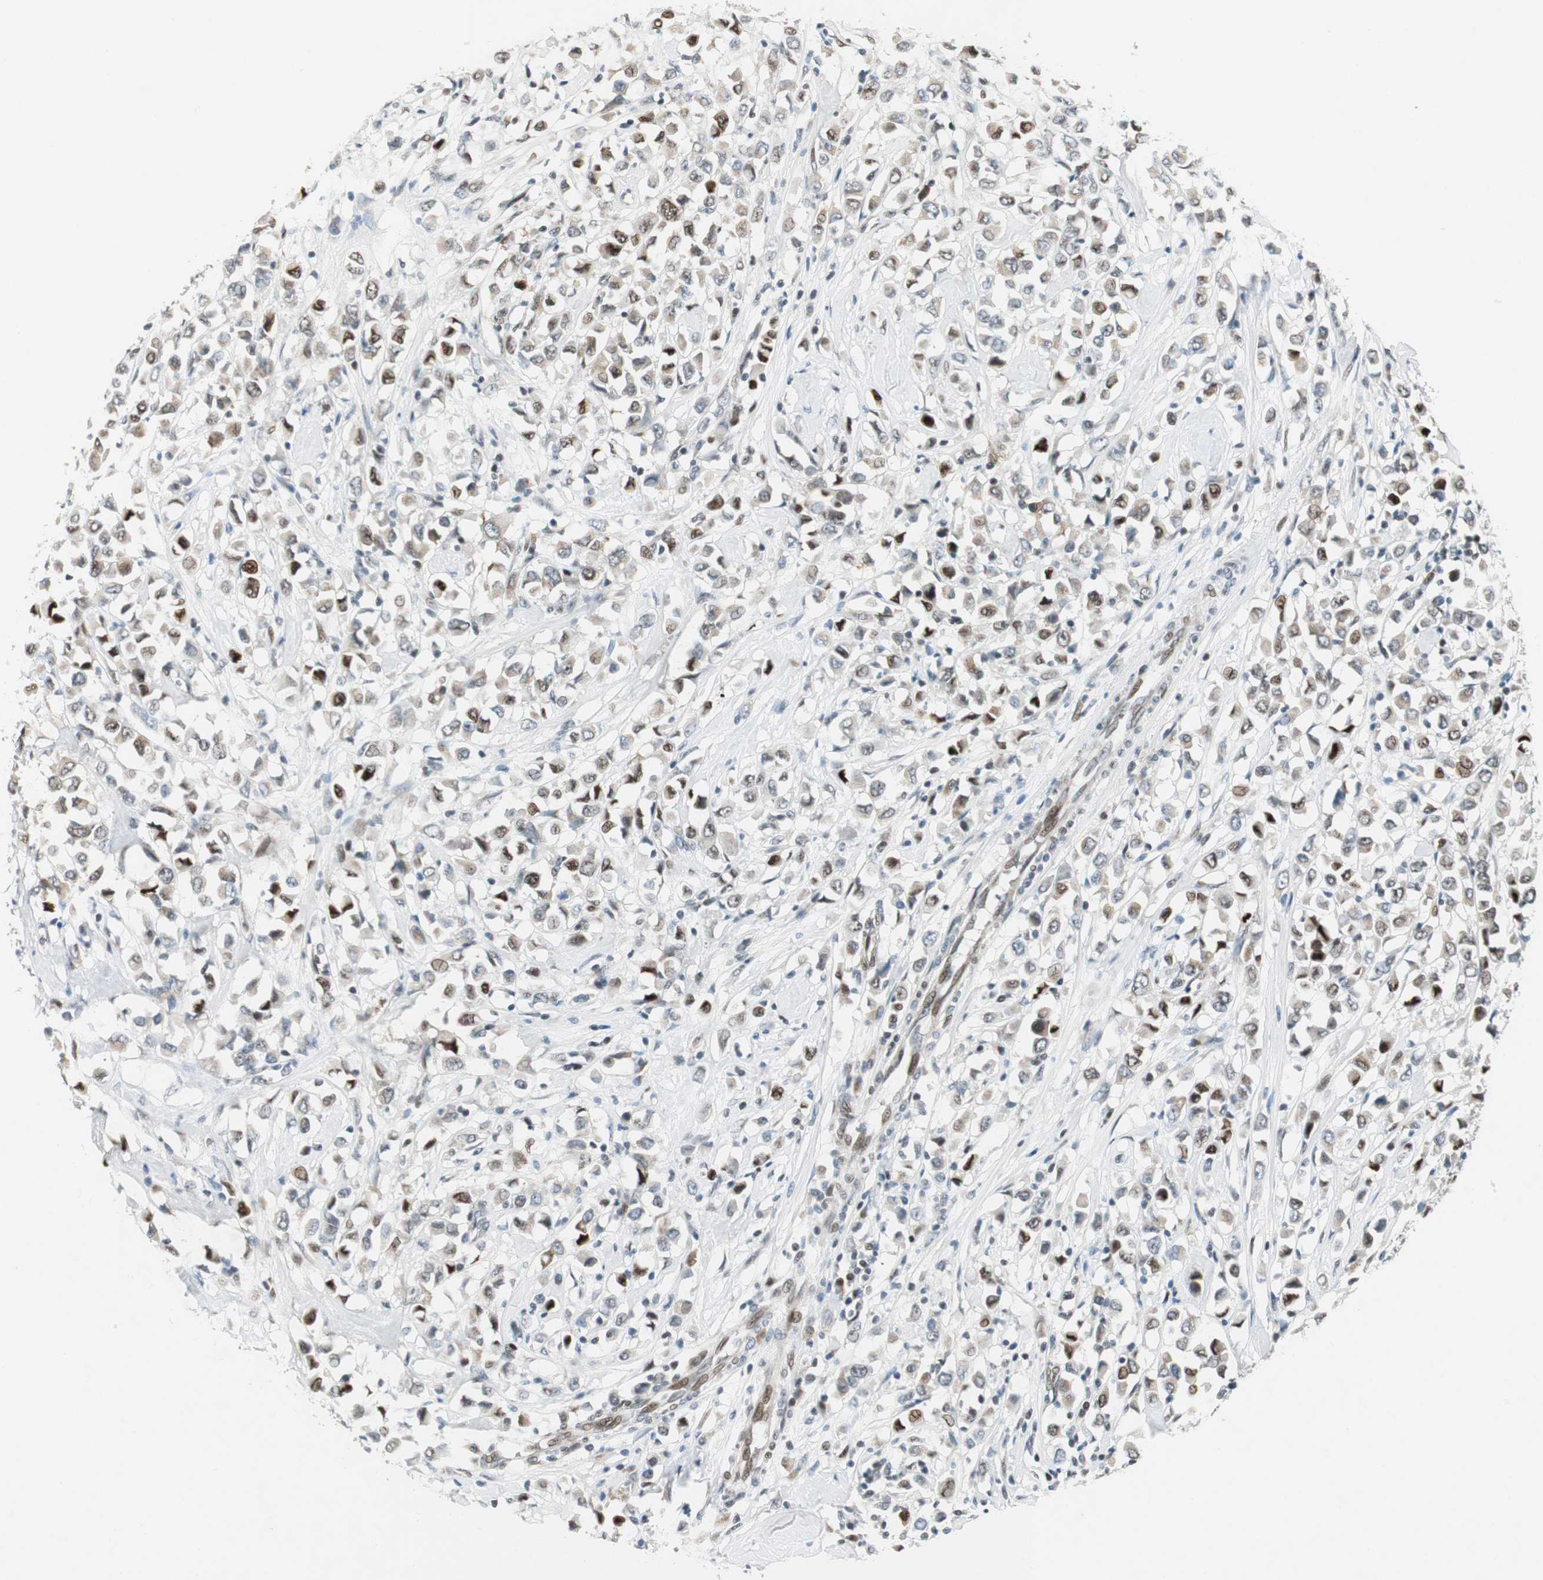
{"staining": {"intensity": "strong", "quantity": "25%-75%", "location": "nuclear"}, "tissue": "breast cancer", "cell_type": "Tumor cells", "image_type": "cancer", "snomed": [{"axis": "morphology", "description": "Duct carcinoma"}, {"axis": "topography", "description": "Breast"}], "caption": "Protein staining of breast infiltrating ductal carcinoma tissue displays strong nuclear expression in approximately 25%-75% of tumor cells. (Stains: DAB (3,3'-diaminobenzidine) in brown, nuclei in blue, Microscopy: brightfield microscopy at high magnification).", "gene": "AJUBA", "patient": {"sex": "female", "age": 61}}